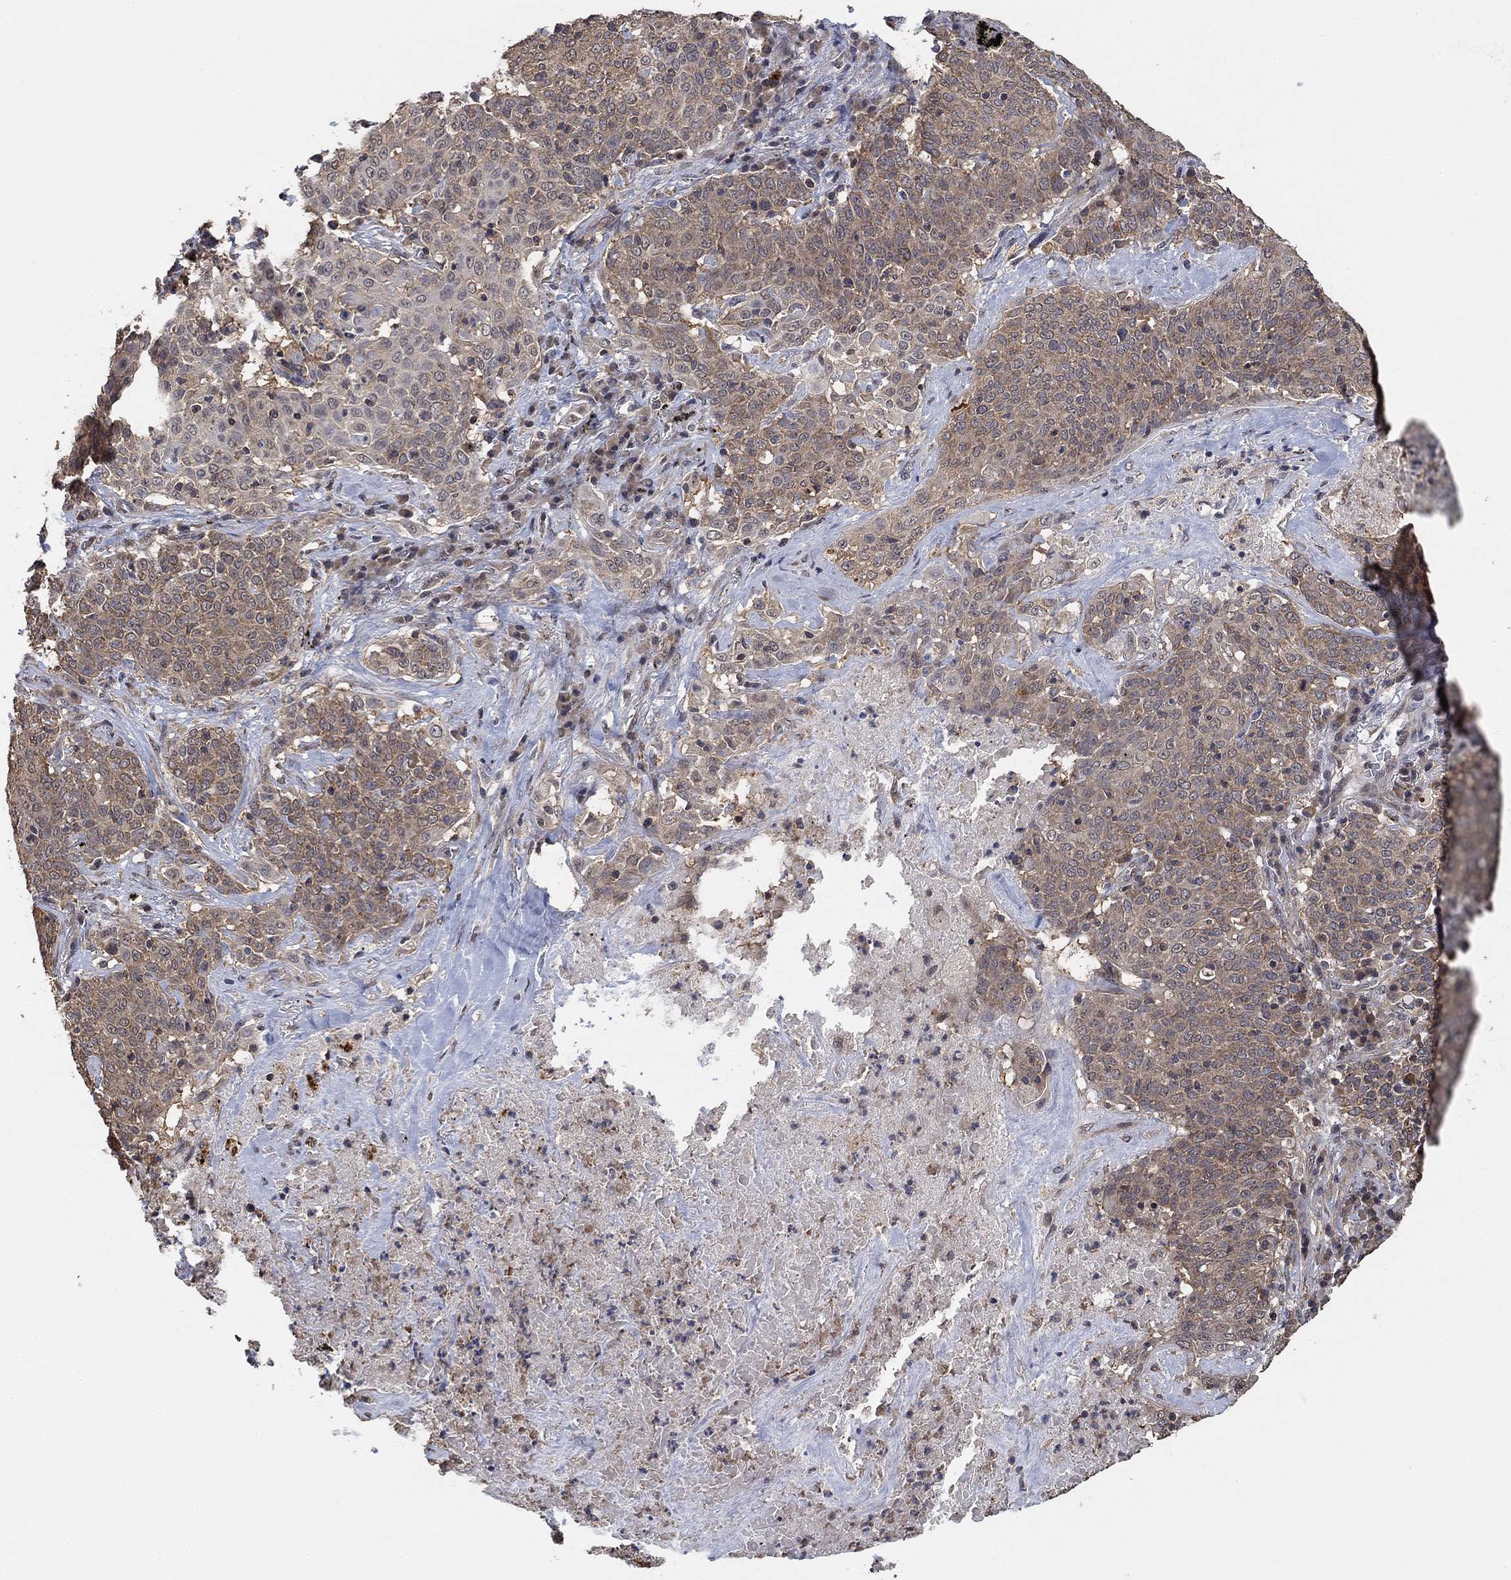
{"staining": {"intensity": "negative", "quantity": "none", "location": "none"}, "tissue": "lung cancer", "cell_type": "Tumor cells", "image_type": "cancer", "snomed": [{"axis": "morphology", "description": "Squamous cell carcinoma, NOS"}, {"axis": "topography", "description": "Lung"}], "caption": "Immunohistochemistry (IHC) histopathology image of neoplastic tissue: lung squamous cell carcinoma stained with DAB (3,3'-diaminobenzidine) shows no significant protein expression in tumor cells. (DAB immunohistochemistry with hematoxylin counter stain).", "gene": "CCDC43", "patient": {"sex": "male", "age": 82}}